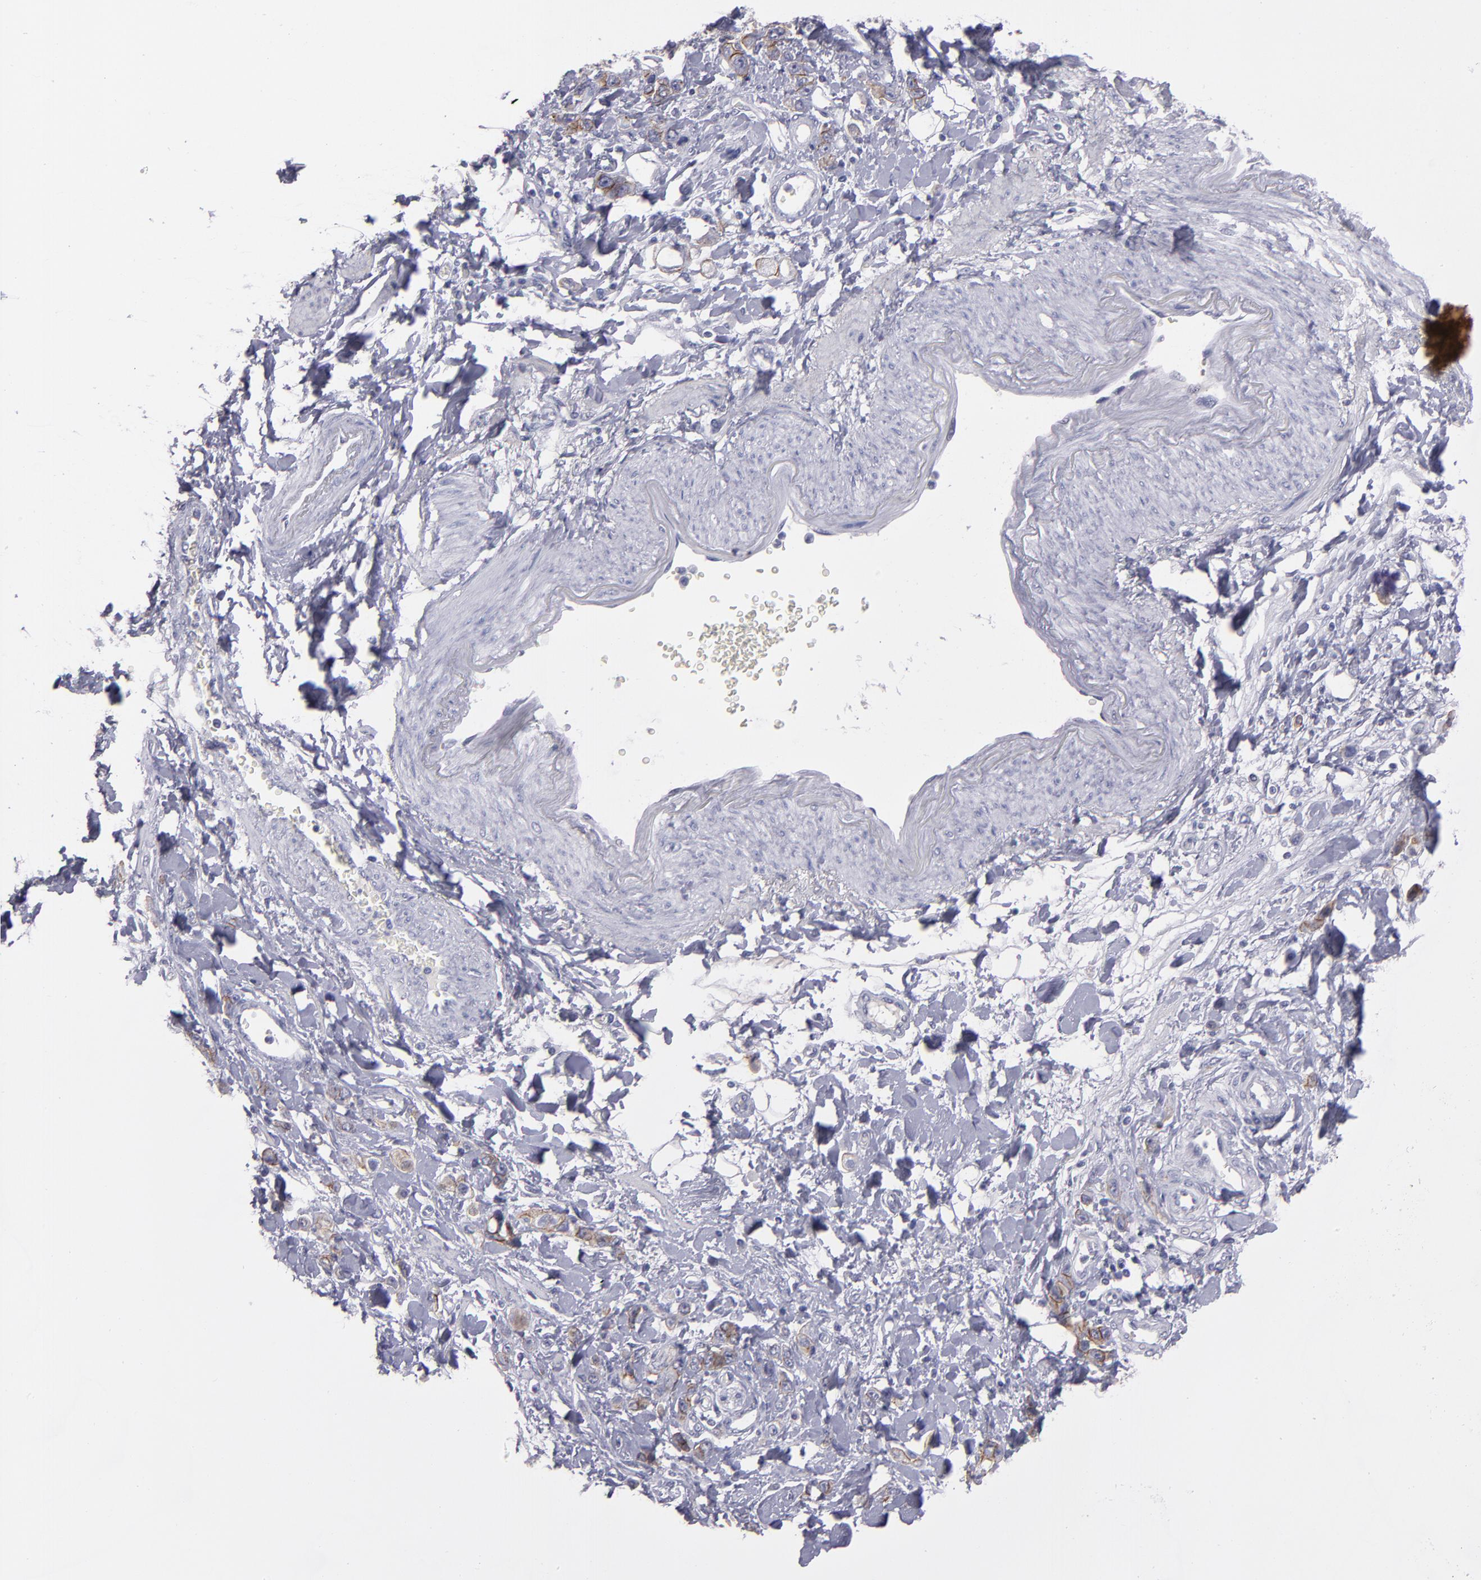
{"staining": {"intensity": "moderate", "quantity": ">75%", "location": "cytoplasmic/membranous"}, "tissue": "stomach cancer", "cell_type": "Tumor cells", "image_type": "cancer", "snomed": [{"axis": "morphology", "description": "Normal tissue, NOS"}, {"axis": "morphology", "description": "Adenocarcinoma, NOS"}, {"axis": "topography", "description": "Stomach"}], "caption": "A brown stain highlights moderate cytoplasmic/membranous staining of a protein in adenocarcinoma (stomach) tumor cells. Using DAB (3,3'-diaminobenzidine) (brown) and hematoxylin (blue) stains, captured at high magnification using brightfield microscopy.", "gene": "CDH3", "patient": {"sex": "male", "age": 82}}